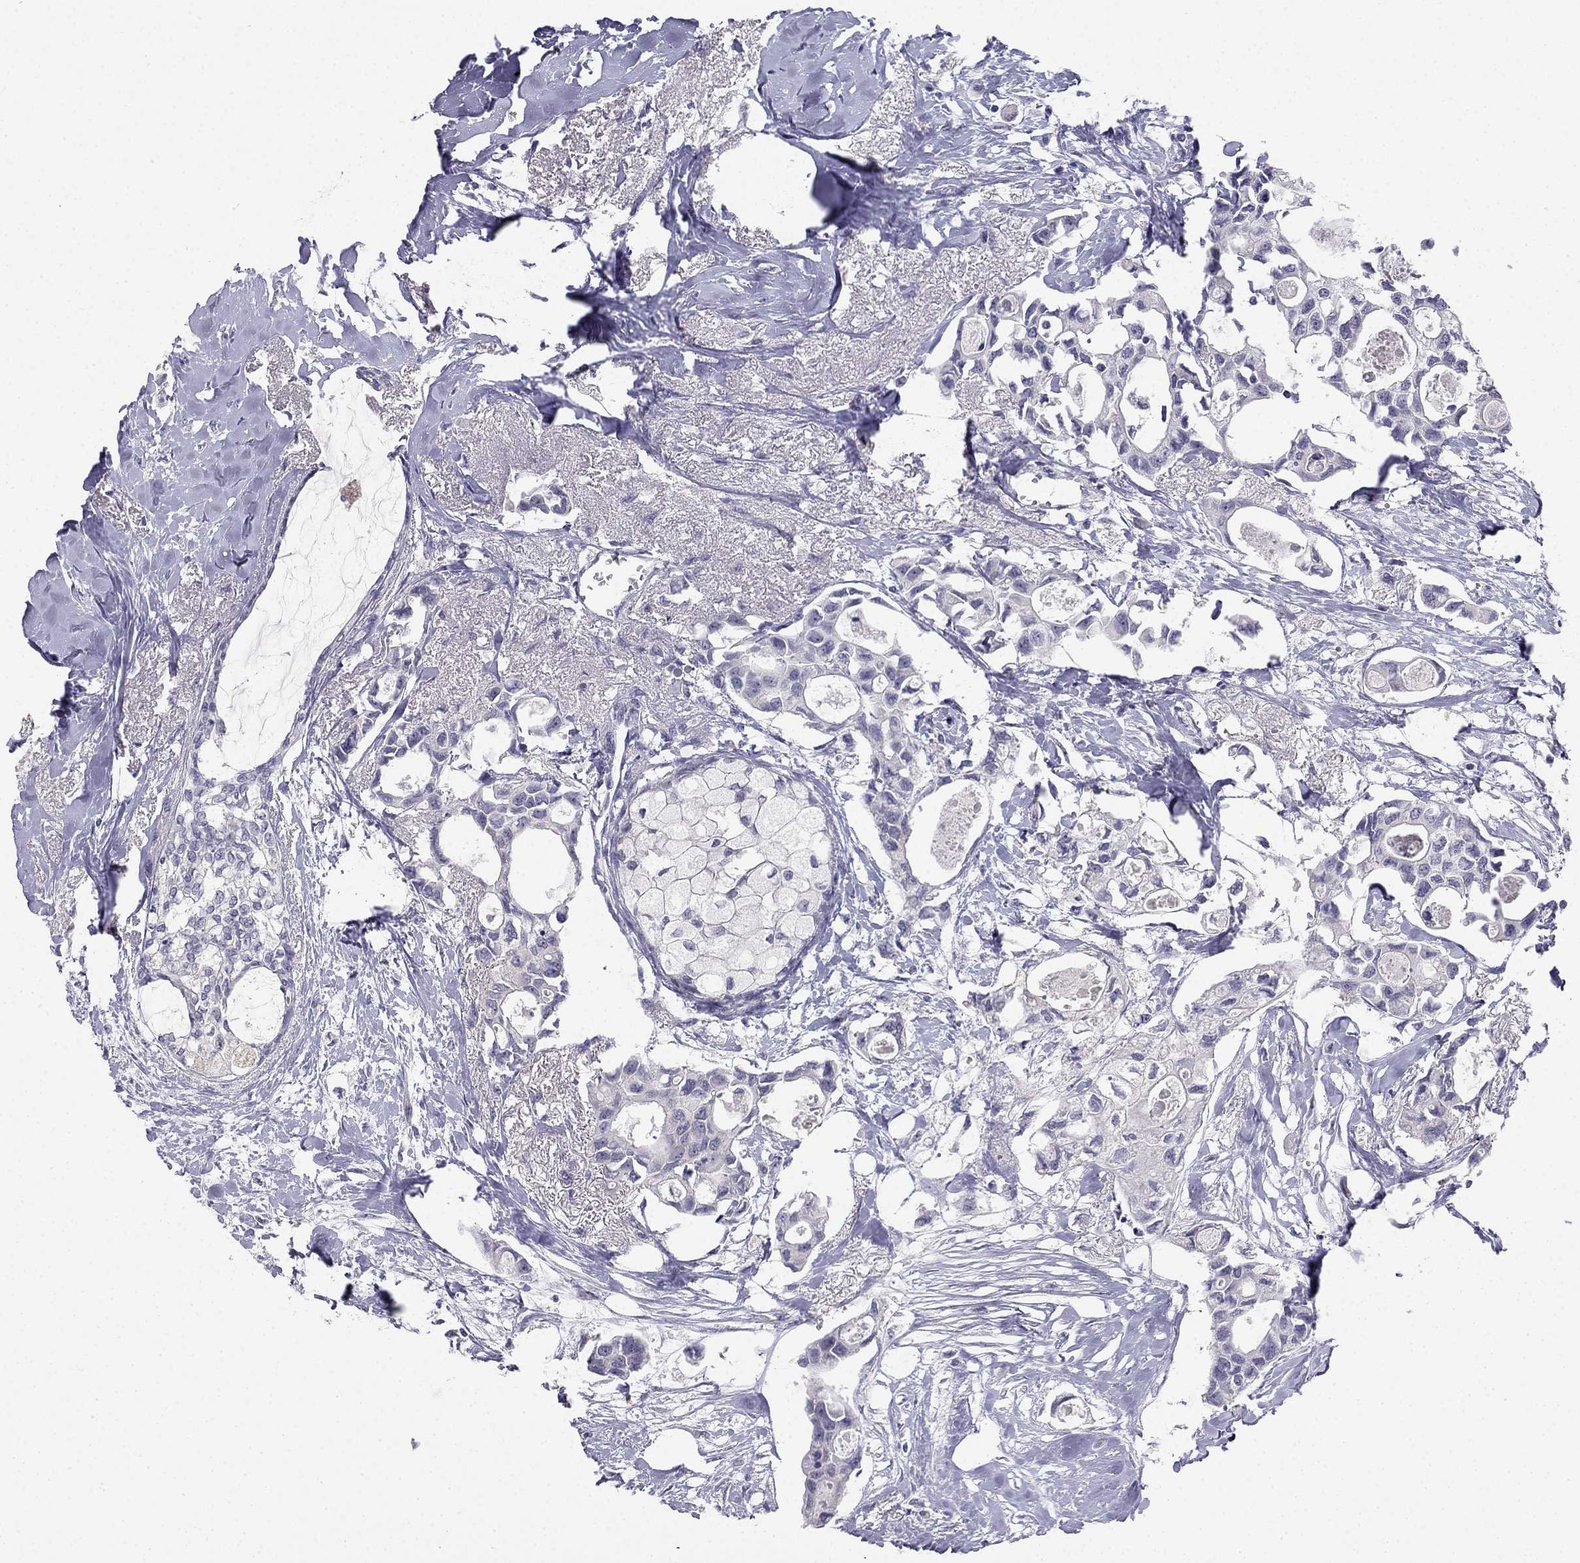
{"staining": {"intensity": "negative", "quantity": "none", "location": "none"}, "tissue": "breast cancer", "cell_type": "Tumor cells", "image_type": "cancer", "snomed": [{"axis": "morphology", "description": "Duct carcinoma"}, {"axis": "topography", "description": "Breast"}], "caption": "DAB (3,3'-diaminobenzidine) immunohistochemical staining of invasive ductal carcinoma (breast) reveals no significant positivity in tumor cells. Nuclei are stained in blue.", "gene": "C16orf89", "patient": {"sex": "female", "age": 83}}